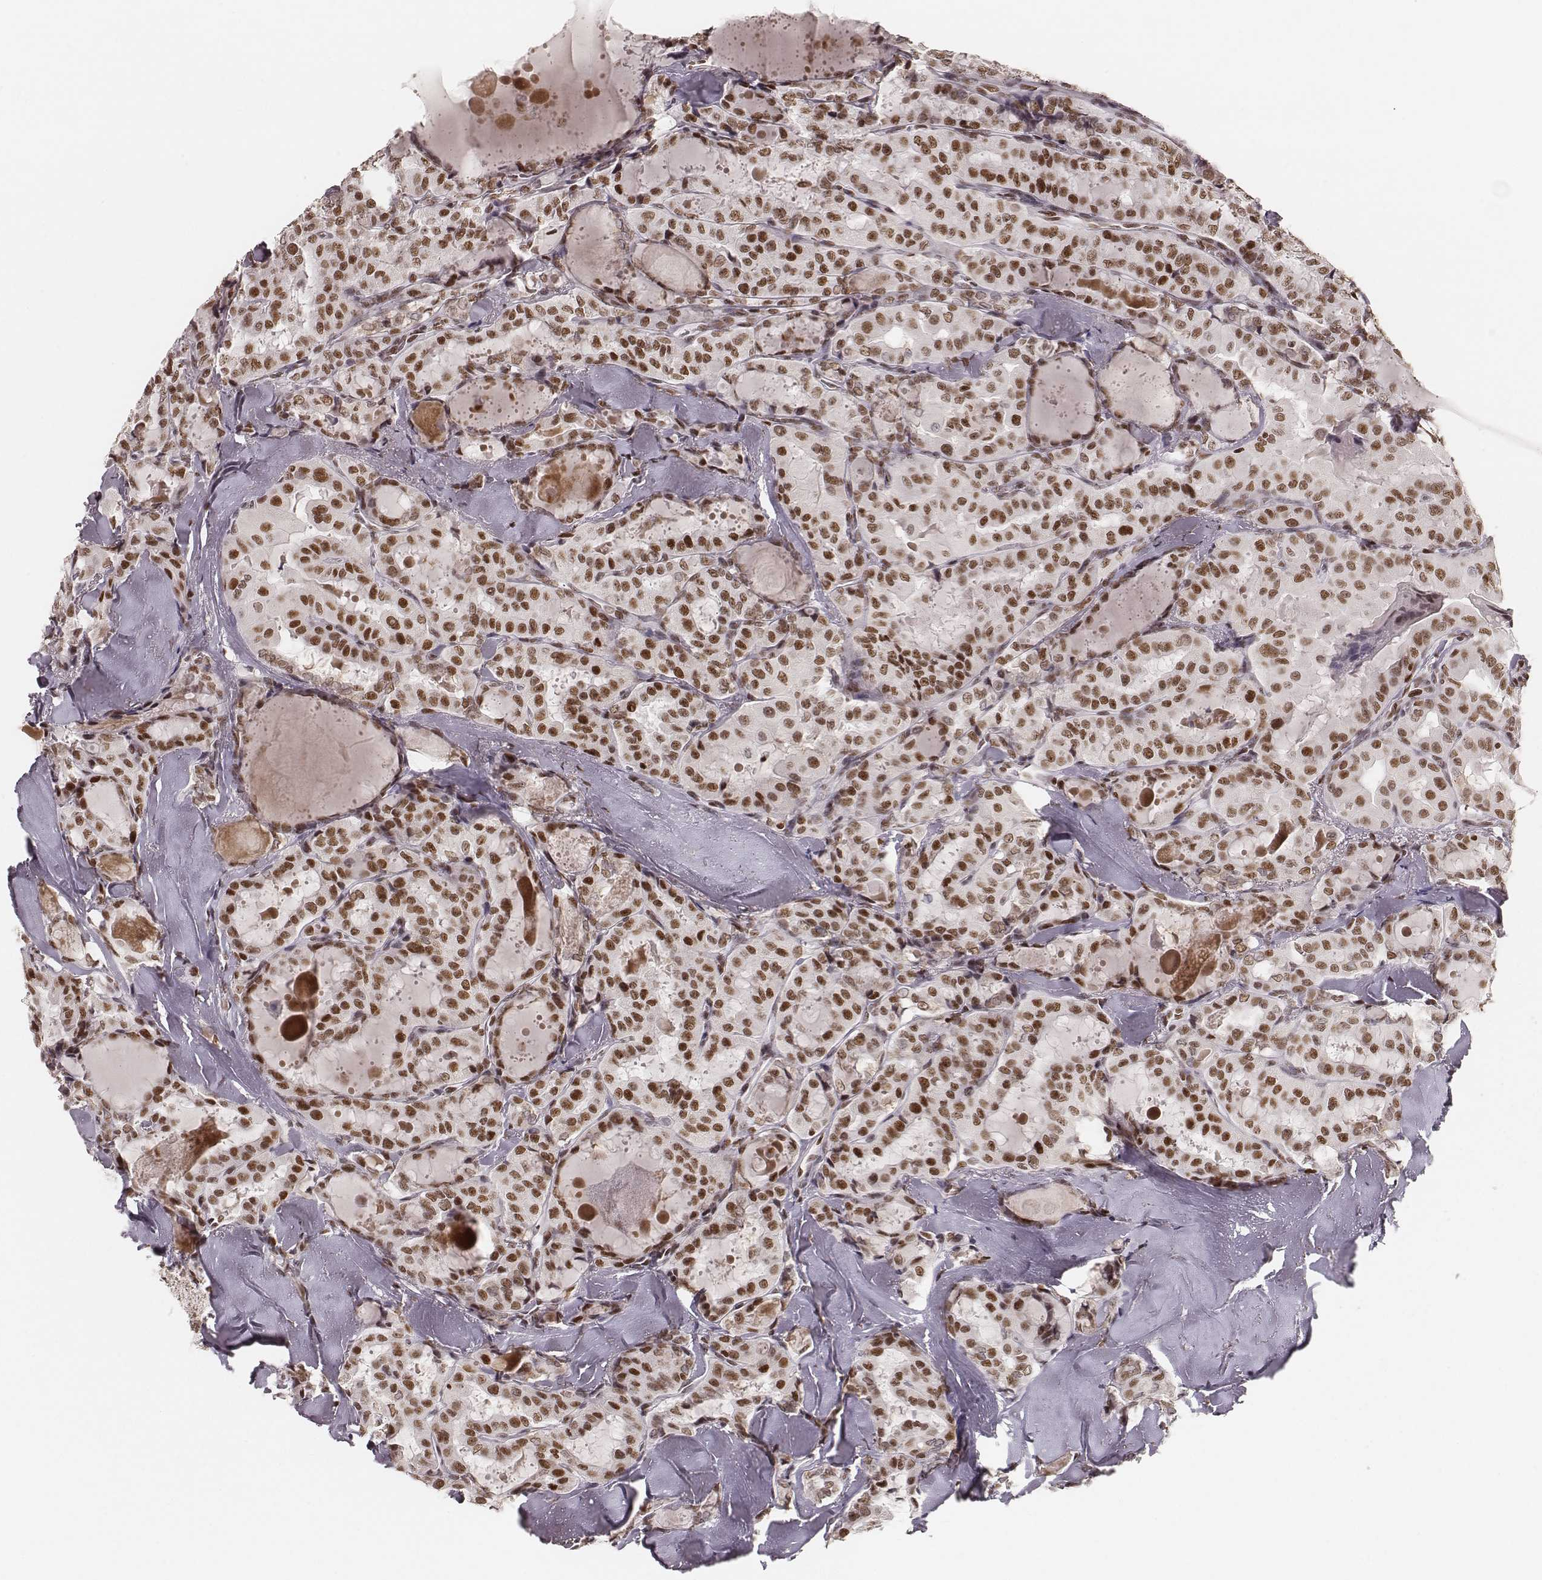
{"staining": {"intensity": "moderate", "quantity": ">75%", "location": "nuclear"}, "tissue": "thyroid cancer", "cell_type": "Tumor cells", "image_type": "cancer", "snomed": [{"axis": "morphology", "description": "Papillary adenocarcinoma, NOS"}, {"axis": "topography", "description": "Thyroid gland"}], "caption": "The photomicrograph demonstrates staining of papillary adenocarcinoma (thyroid), revealing moderate nuclear protein expression (brown color) within tumor cells.", "gene": "PARP1", "patient": {"sex": "female", "age": 41}}